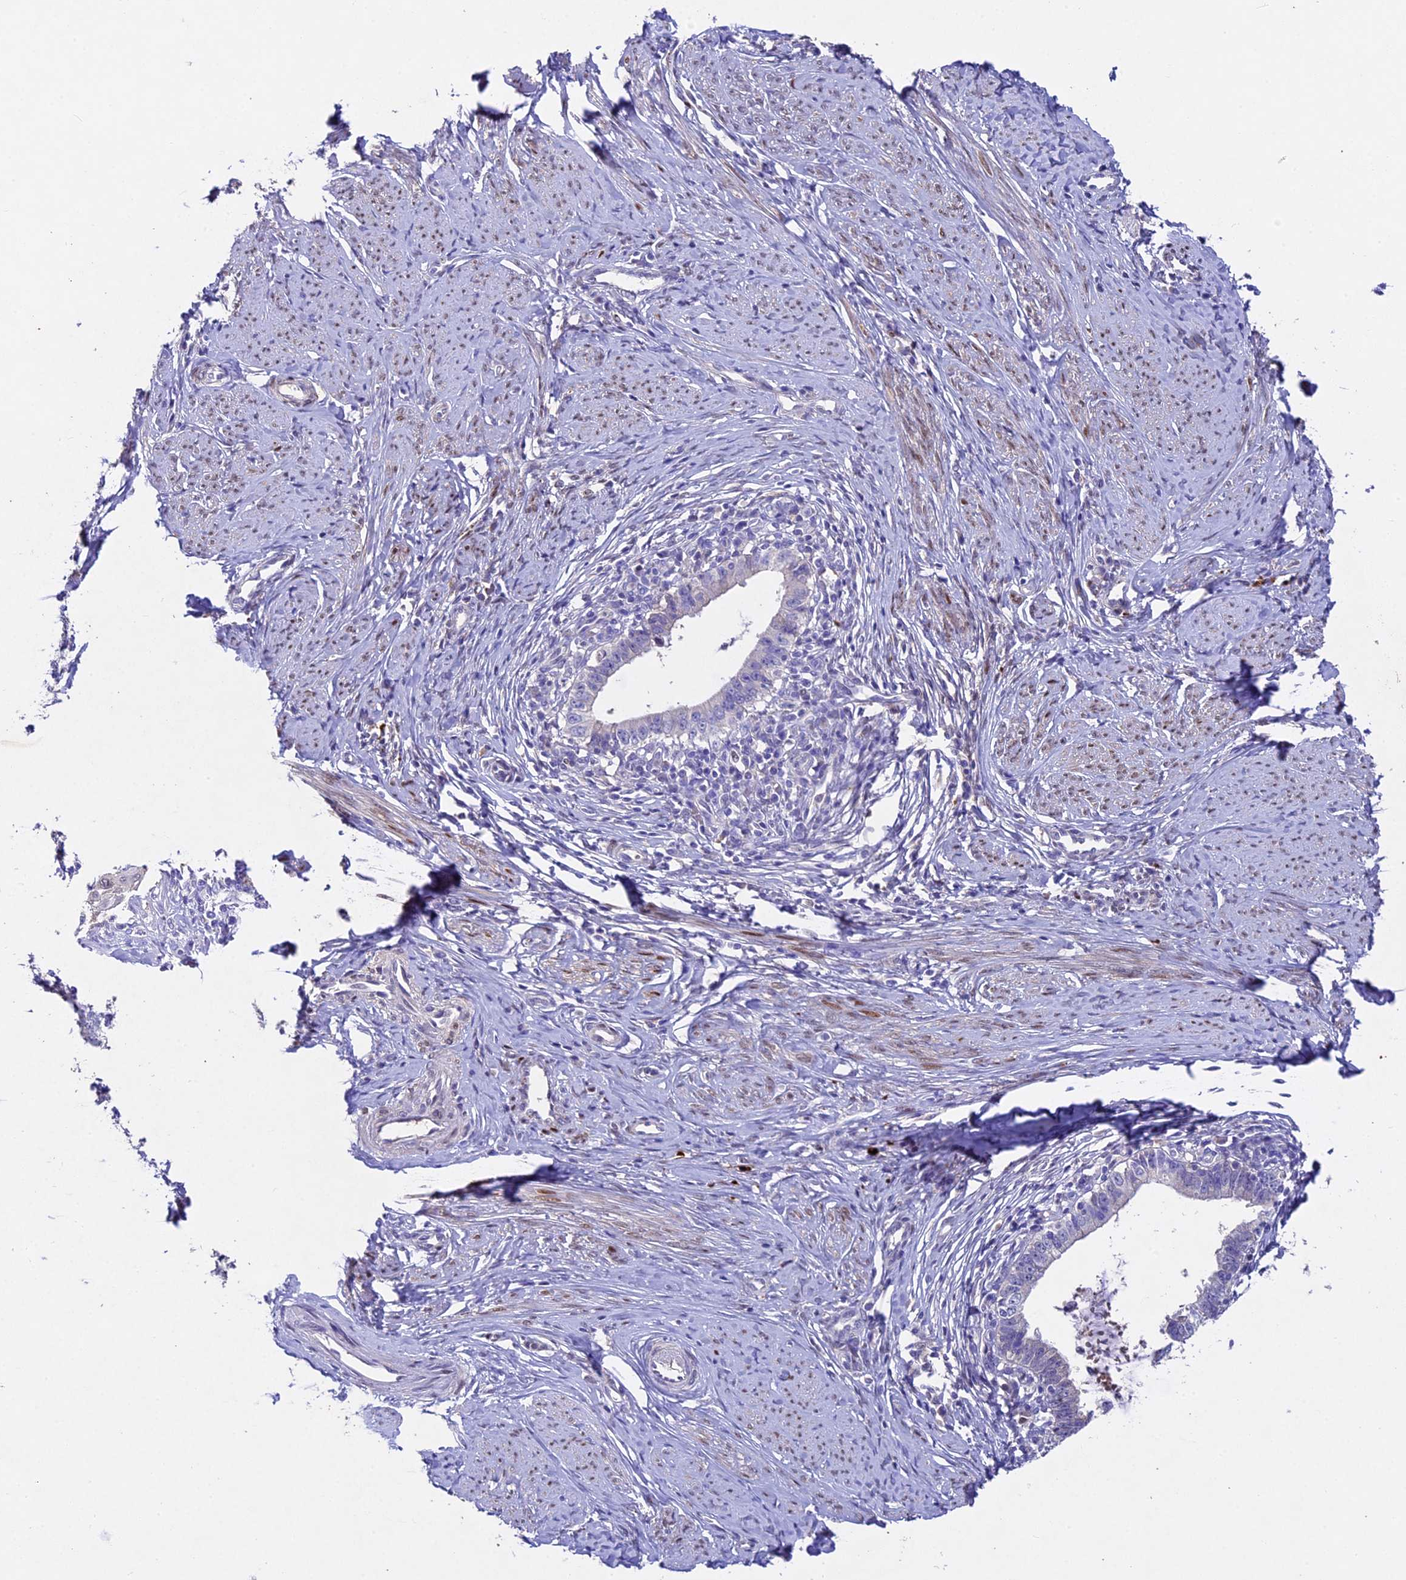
{"staining": {"intensity": "negative", "quantity": "none", "location": "none"}, "tissue": "cervical cancer", "cell_type": "Tumor cells", "image_type": "cancer", "snomed": [{"axis": "morphology", "description": "Adenocarcinoma, NOS"}, {"axis": "topography", "description": "Cervix"}], "caption": "Cervical adenocarcinoma stained for a protein using immunohistochemistry (IHC) exhibits no positivity tumor cells.", "gene": "TGDS", "patient": {"sex": "female", "age": 36}}